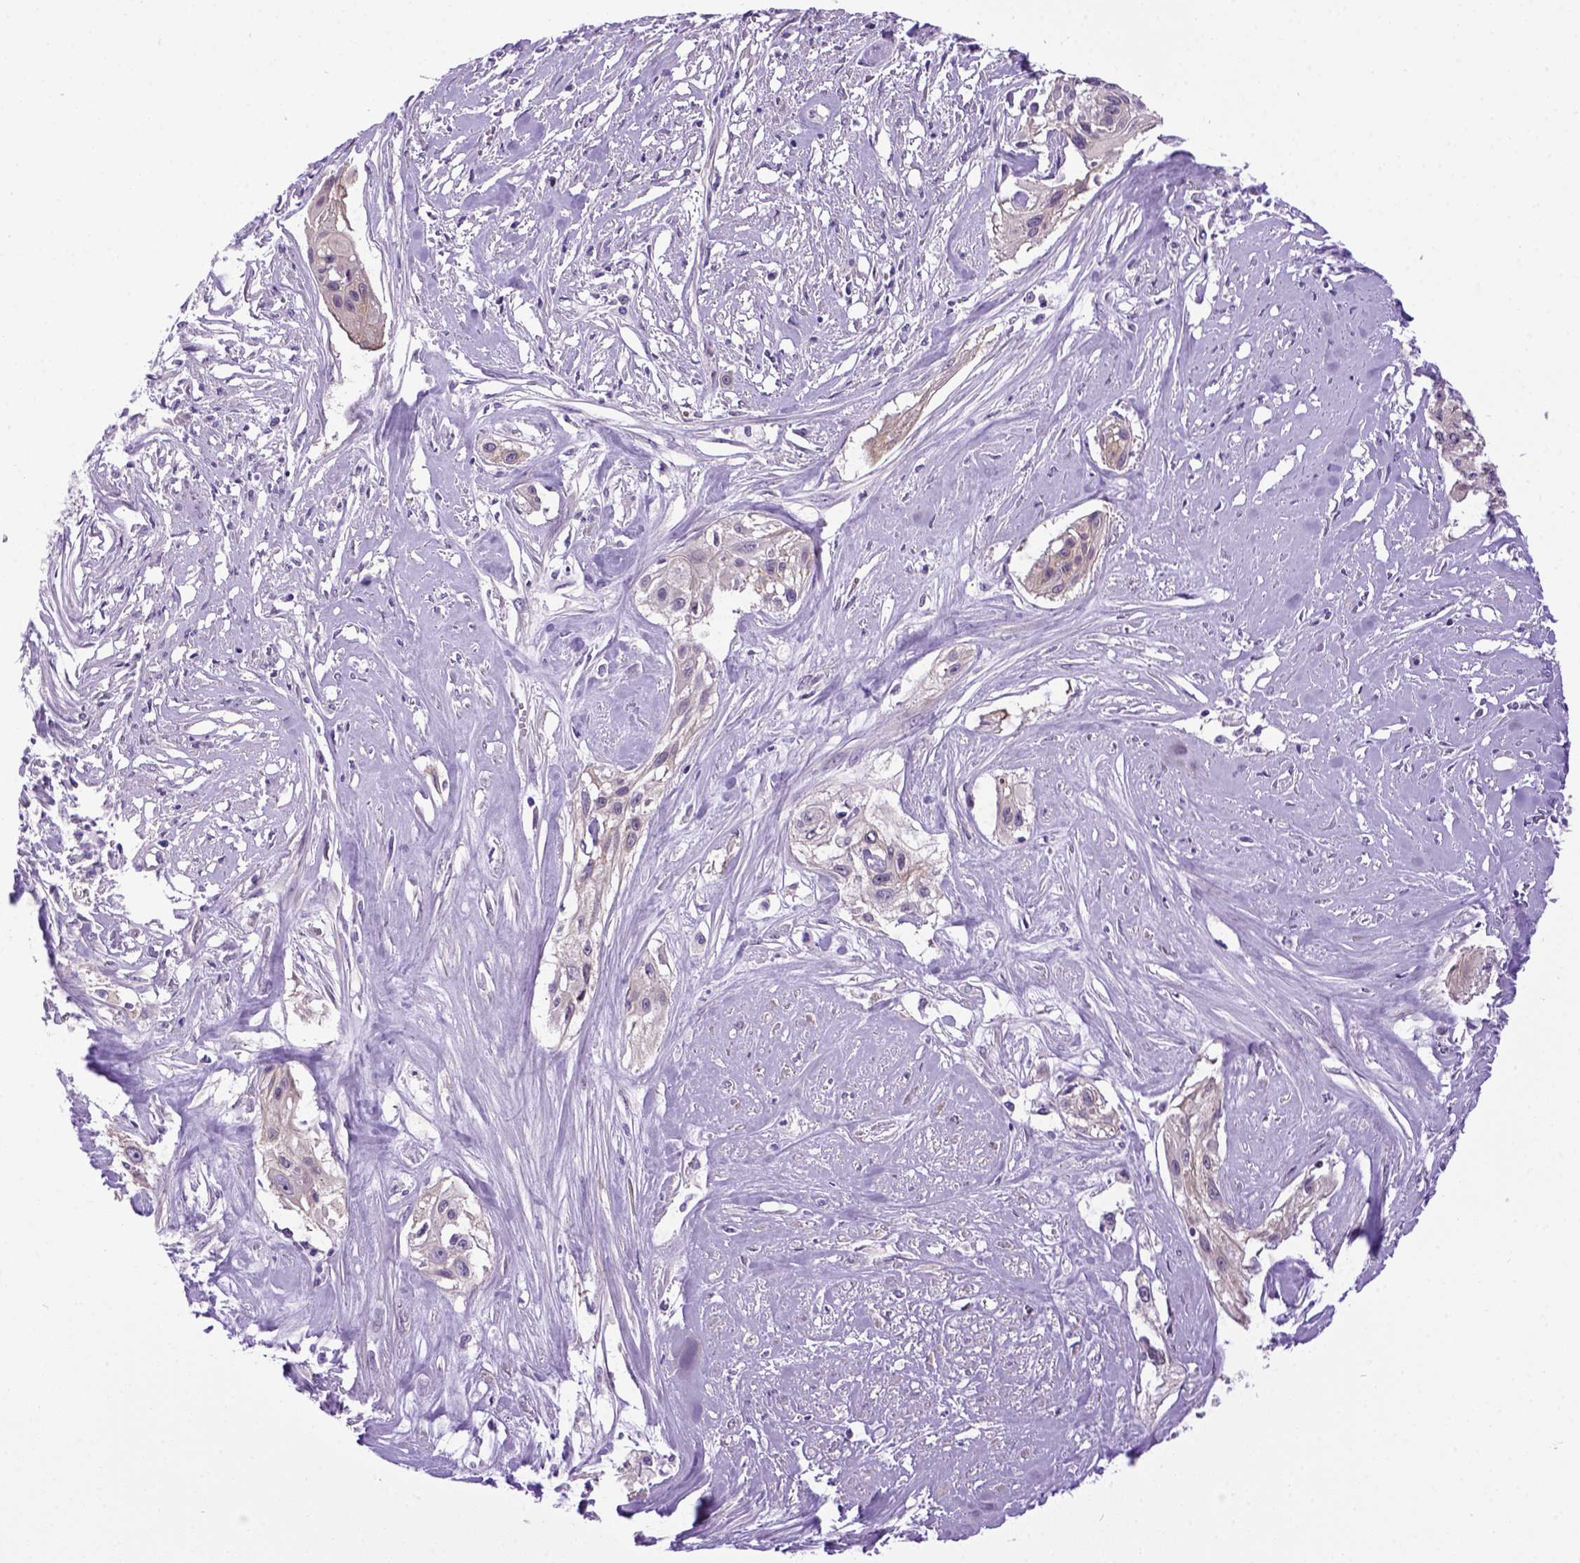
{"staining": {"intensity": "weak", "quantity": "25%-75%", "location": "cytoplasmic/membranous"}, "tissue": "cervical cancer", "cell_type": "Tumor cells", "image_type": "cancer", "snomed": [{"axis": "morphology", "description": "Squamous cell carcinoma, NOS"}, {"axis": "topography", "description": "Cervix"}], "caption": "Immunohistochemical staining of human cervical cancer demonstrates low levels of weak cytoplasmic/membranous positivity in approximately 25%-75% of tumor cells.", "gene": "NEK5", "patient": {"sex": "female", "age": 49}}